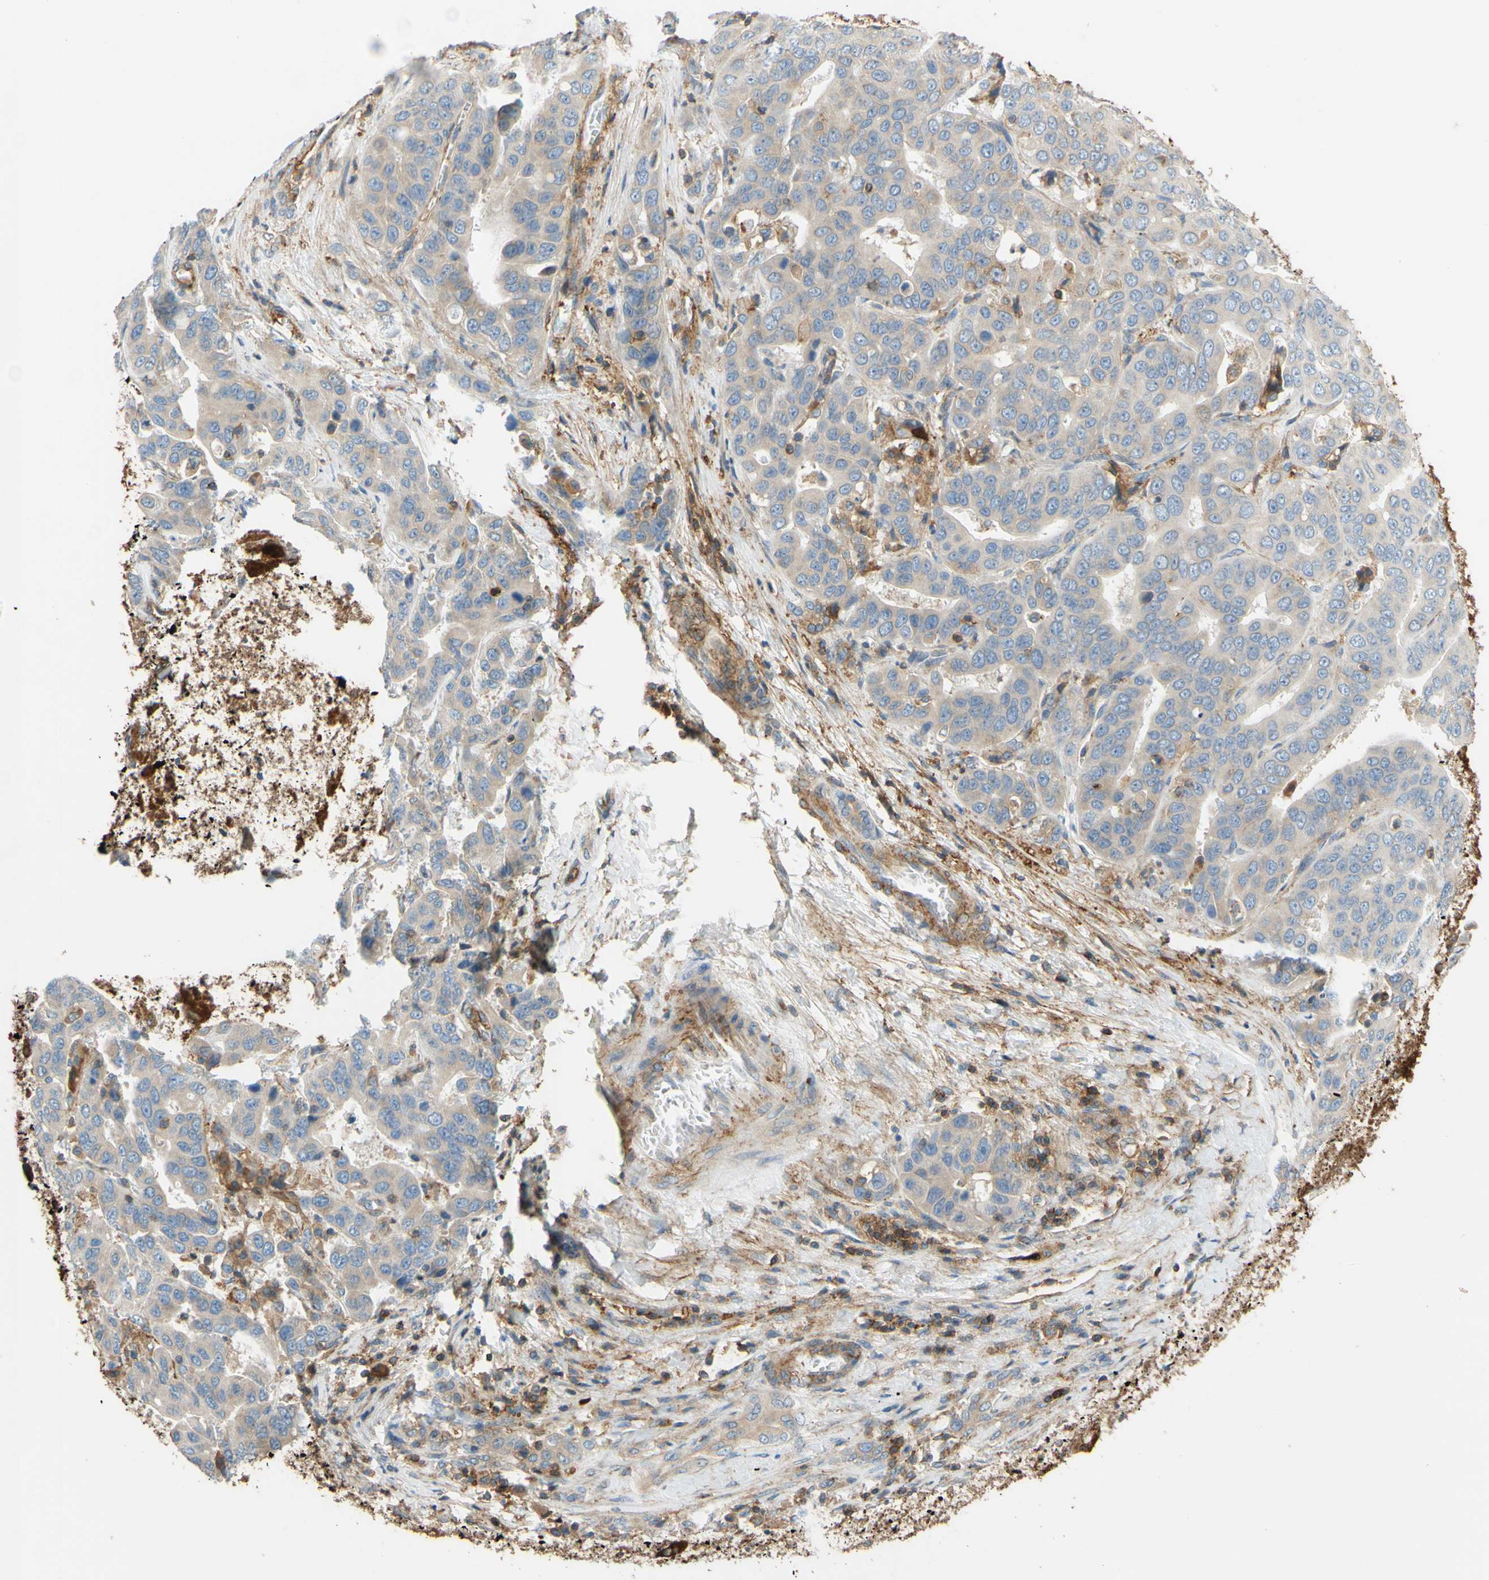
{"staining": {"intensity": "weak", "quantity": "25%-75%", "location": "cytoplasmic/membranous"}, "tissue": "liver cancer", "cell_type": "Tumor cells", "image_type": "cancer", "snomed": [{"axis": "morphology", "description": "Cholangiocarcinoma"}, {"axis": "topography", "description": "Liver"}], "caption": "A brown stain labels weak cytoplasmic/membranous staining of a protein in human cholangiocarcinoma (liver) tumor cells.", "gene": "POR", "patient": {"sex": "female", "age": 52}}